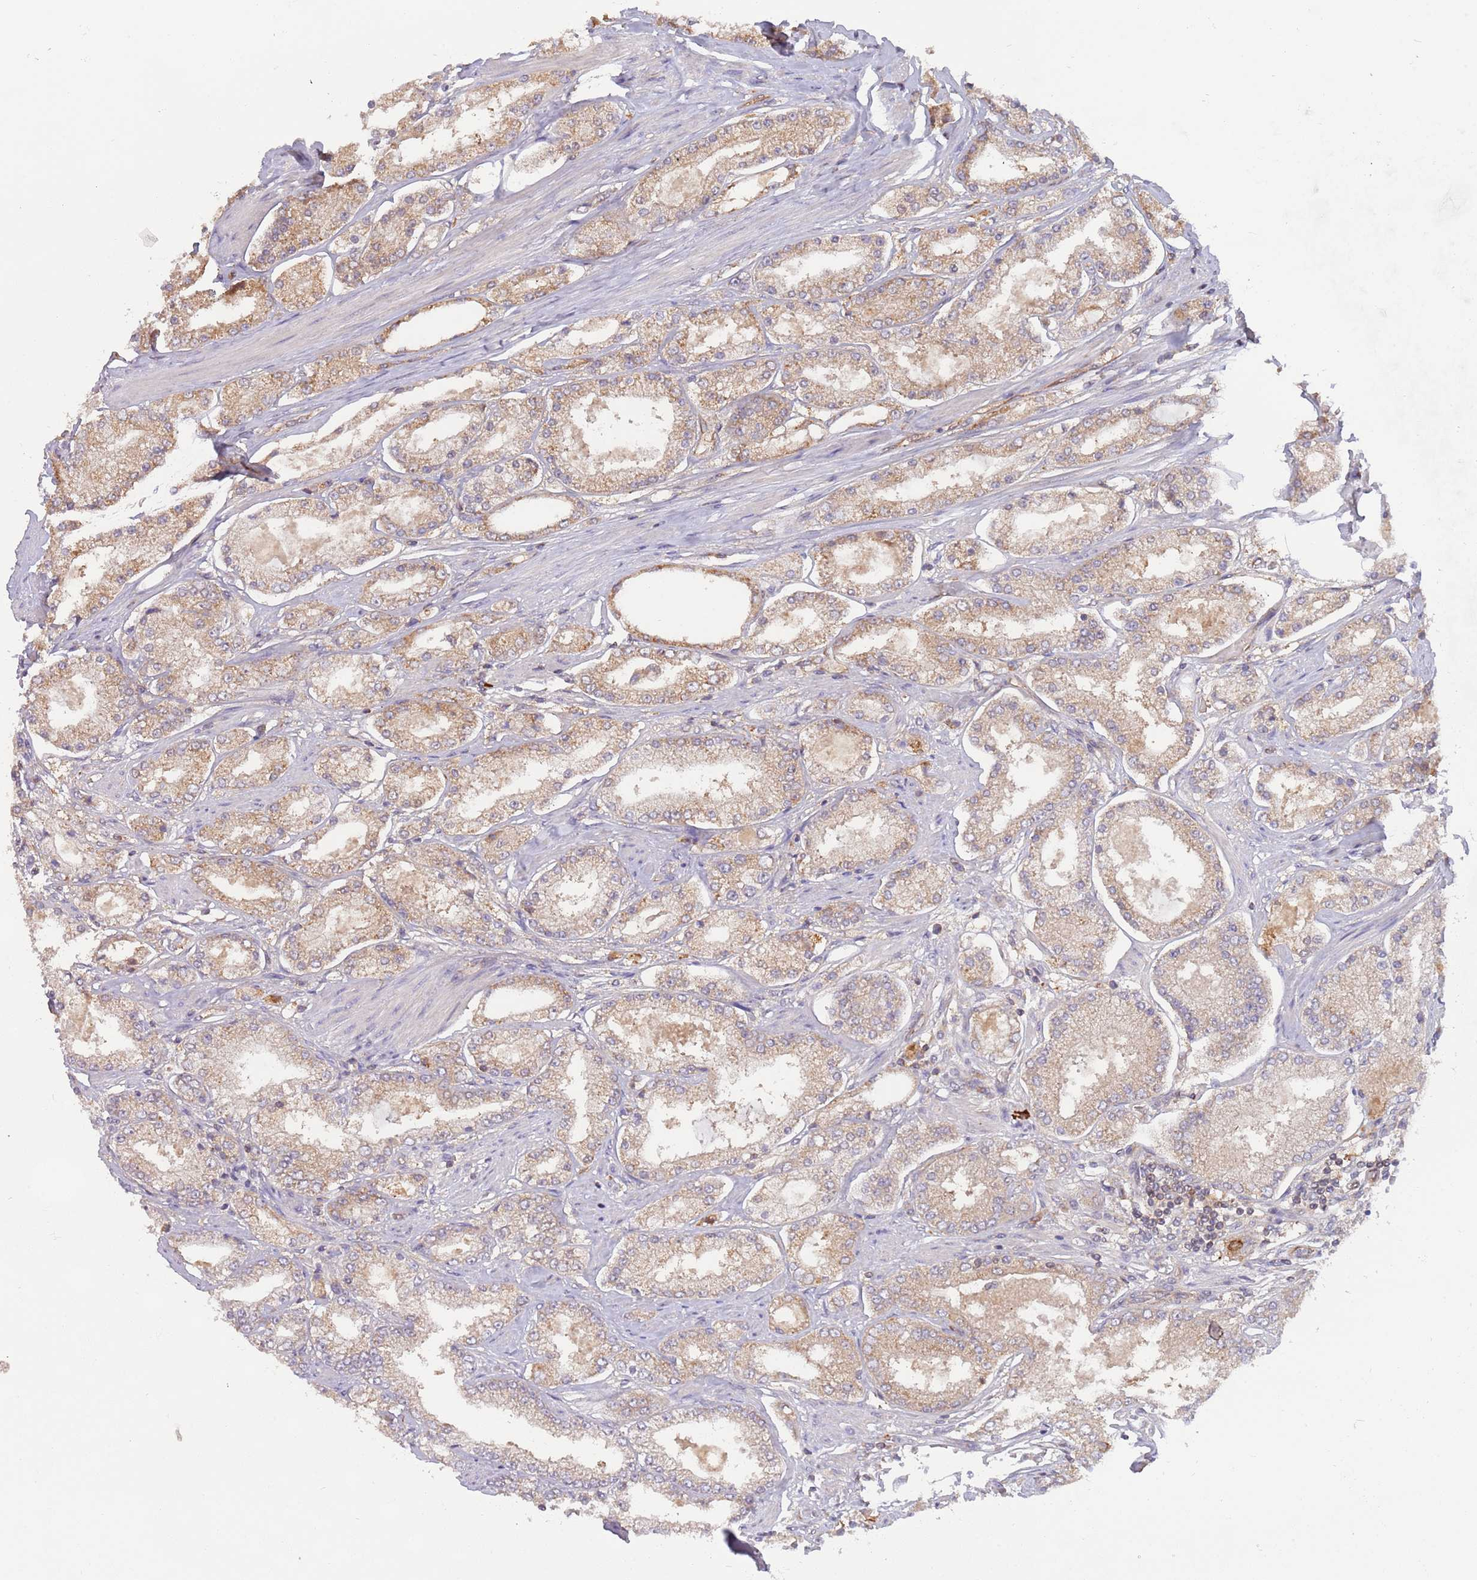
{"staining": {"intensity": "weak", "quantity": "25%-75%", "location": "cytoplasmic/membranous"}, "tissue": "prostate cancer", "cell_type": "Tumor cells", "image_type": "cancer", "snomed": [{"axis": "morphology", "description": "Adenocarcinoma, High grade"}, {"axis": "topography", "description": "Prostate"}], "caption": "Protein analysis of prostate cancer (high-grade adenocarcinoma) tissue shows weak cytoplasmic/membranous positivity in approximately 25%-75% of tumor cells. (Stains: DAB (3,3'-diaminobenzidine) in brown, nuclei in blue, Microscopy: brightfield microscopy at high magnification).", "gene": "GUK1", "patient": {"sex": "male", "age": 69}}